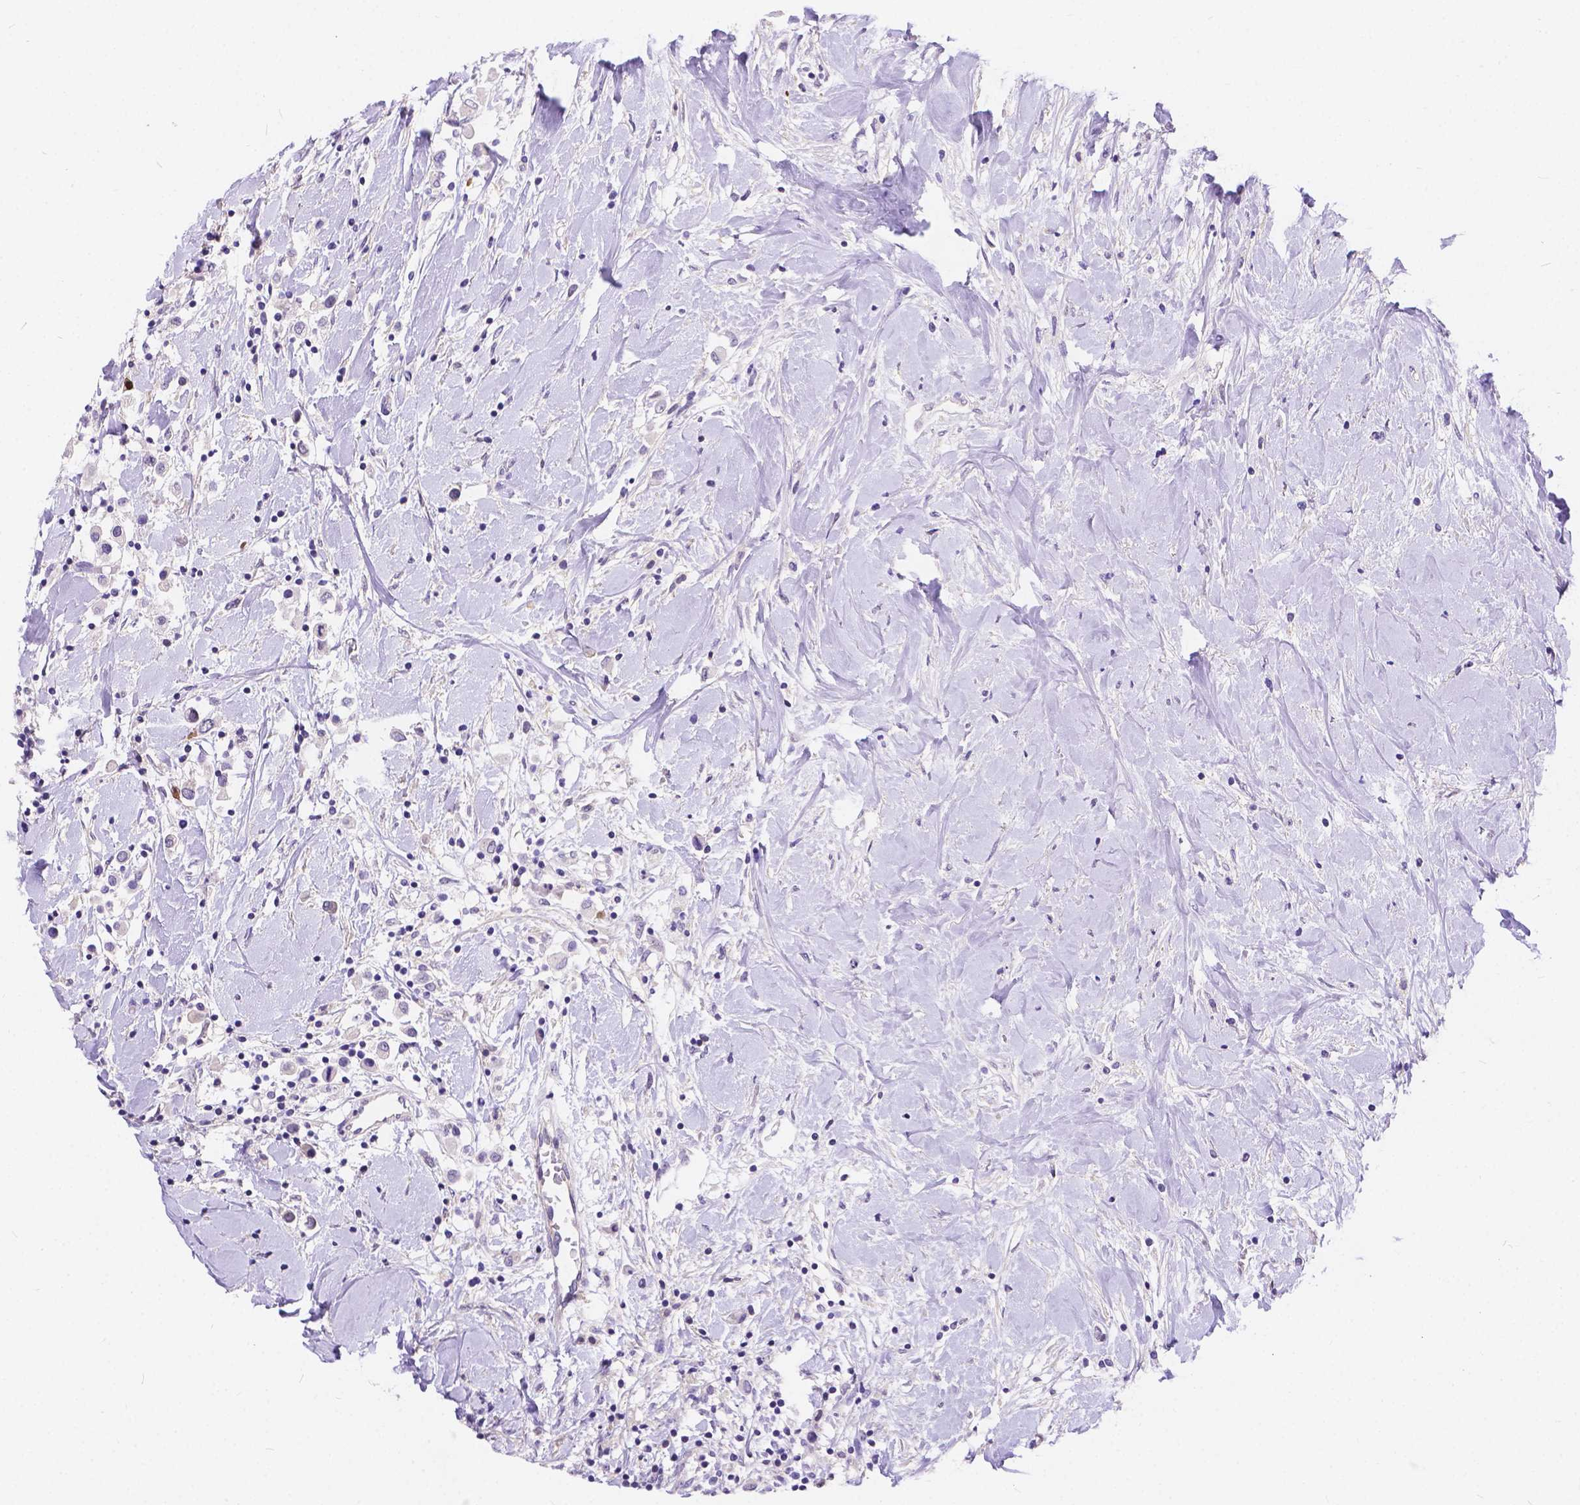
{"staining": {"intensity": "negative", "quantity": "none", "location": "none"}, "tissue": "breast cancer", "cell_type": "Tumor cells", "image_type": "cancer", "snomed": [{"axis": "morphology", "description": "Duct carcinoma"}, {"axis": "topography", "description": "Breast"}], "caption": "Immunohistochemistry micrograph of infiltrating ductal carcinoma (breast) stained for a protein (brown), which shows no positivity in tumor cells.", "gene": "DLEC1", "patient": {"sex": "female", "age": 61}}